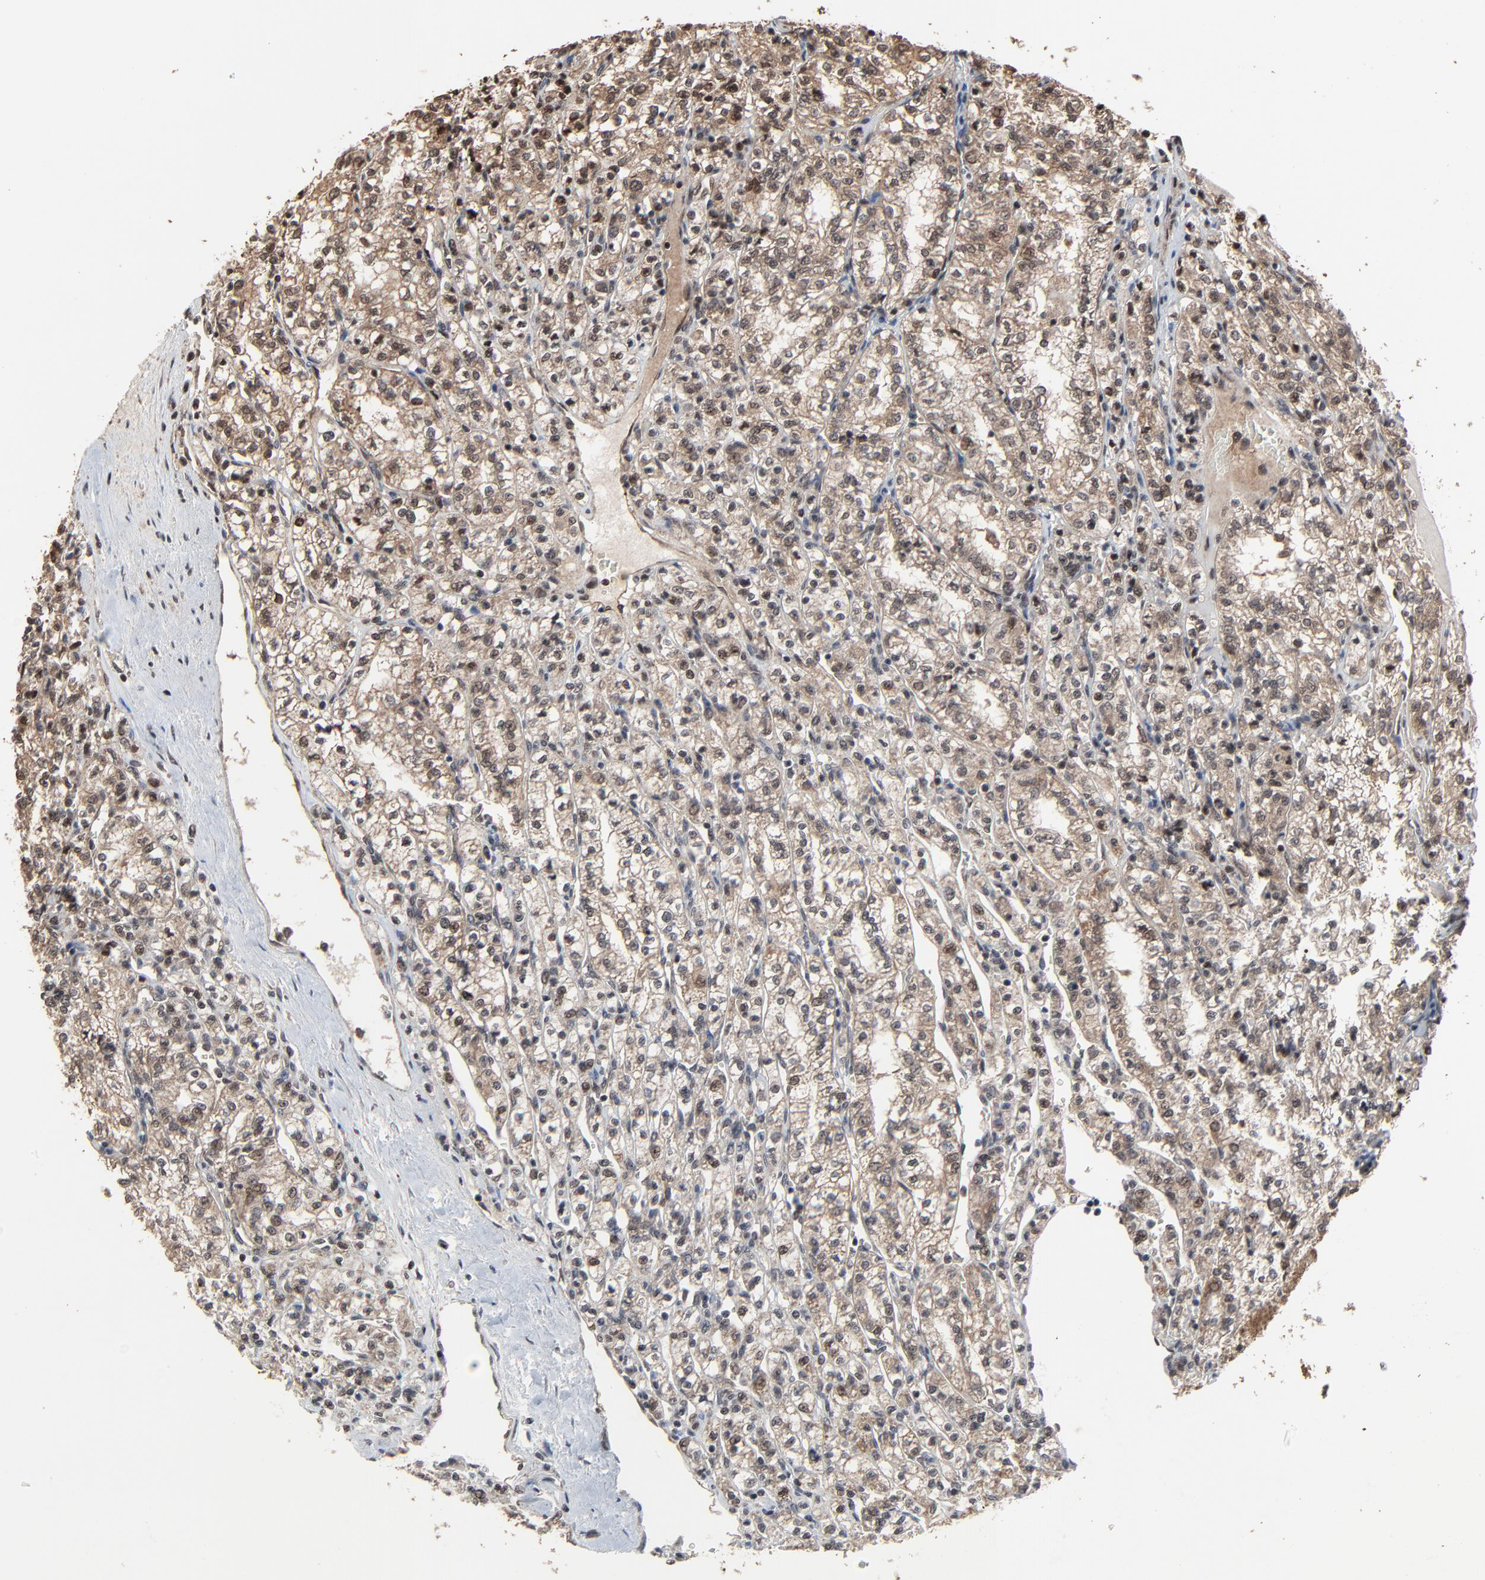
{"staining": {"intensity": "weak", "quantity": "25%-75%", "location": "cytoplasmic/membranous,nuclear"}, "tissue": "renal cancer", "cell_type": "Tumor cells", "image_type": "cancer", "snomed": [{"axis": "morphology", "description": "Adenocarcinoma, NOS"}, {"axis": "topography", "description": "Kidney"}], "caption": "Protein staining of renal adenocarcinoma tissue demonstrates weak cytoplasmic/membranous and nuclear staining in about 25%-75% of tumor cells.", "gene": "RHOJ", "patient": {"sex": "male", "age": 61}}